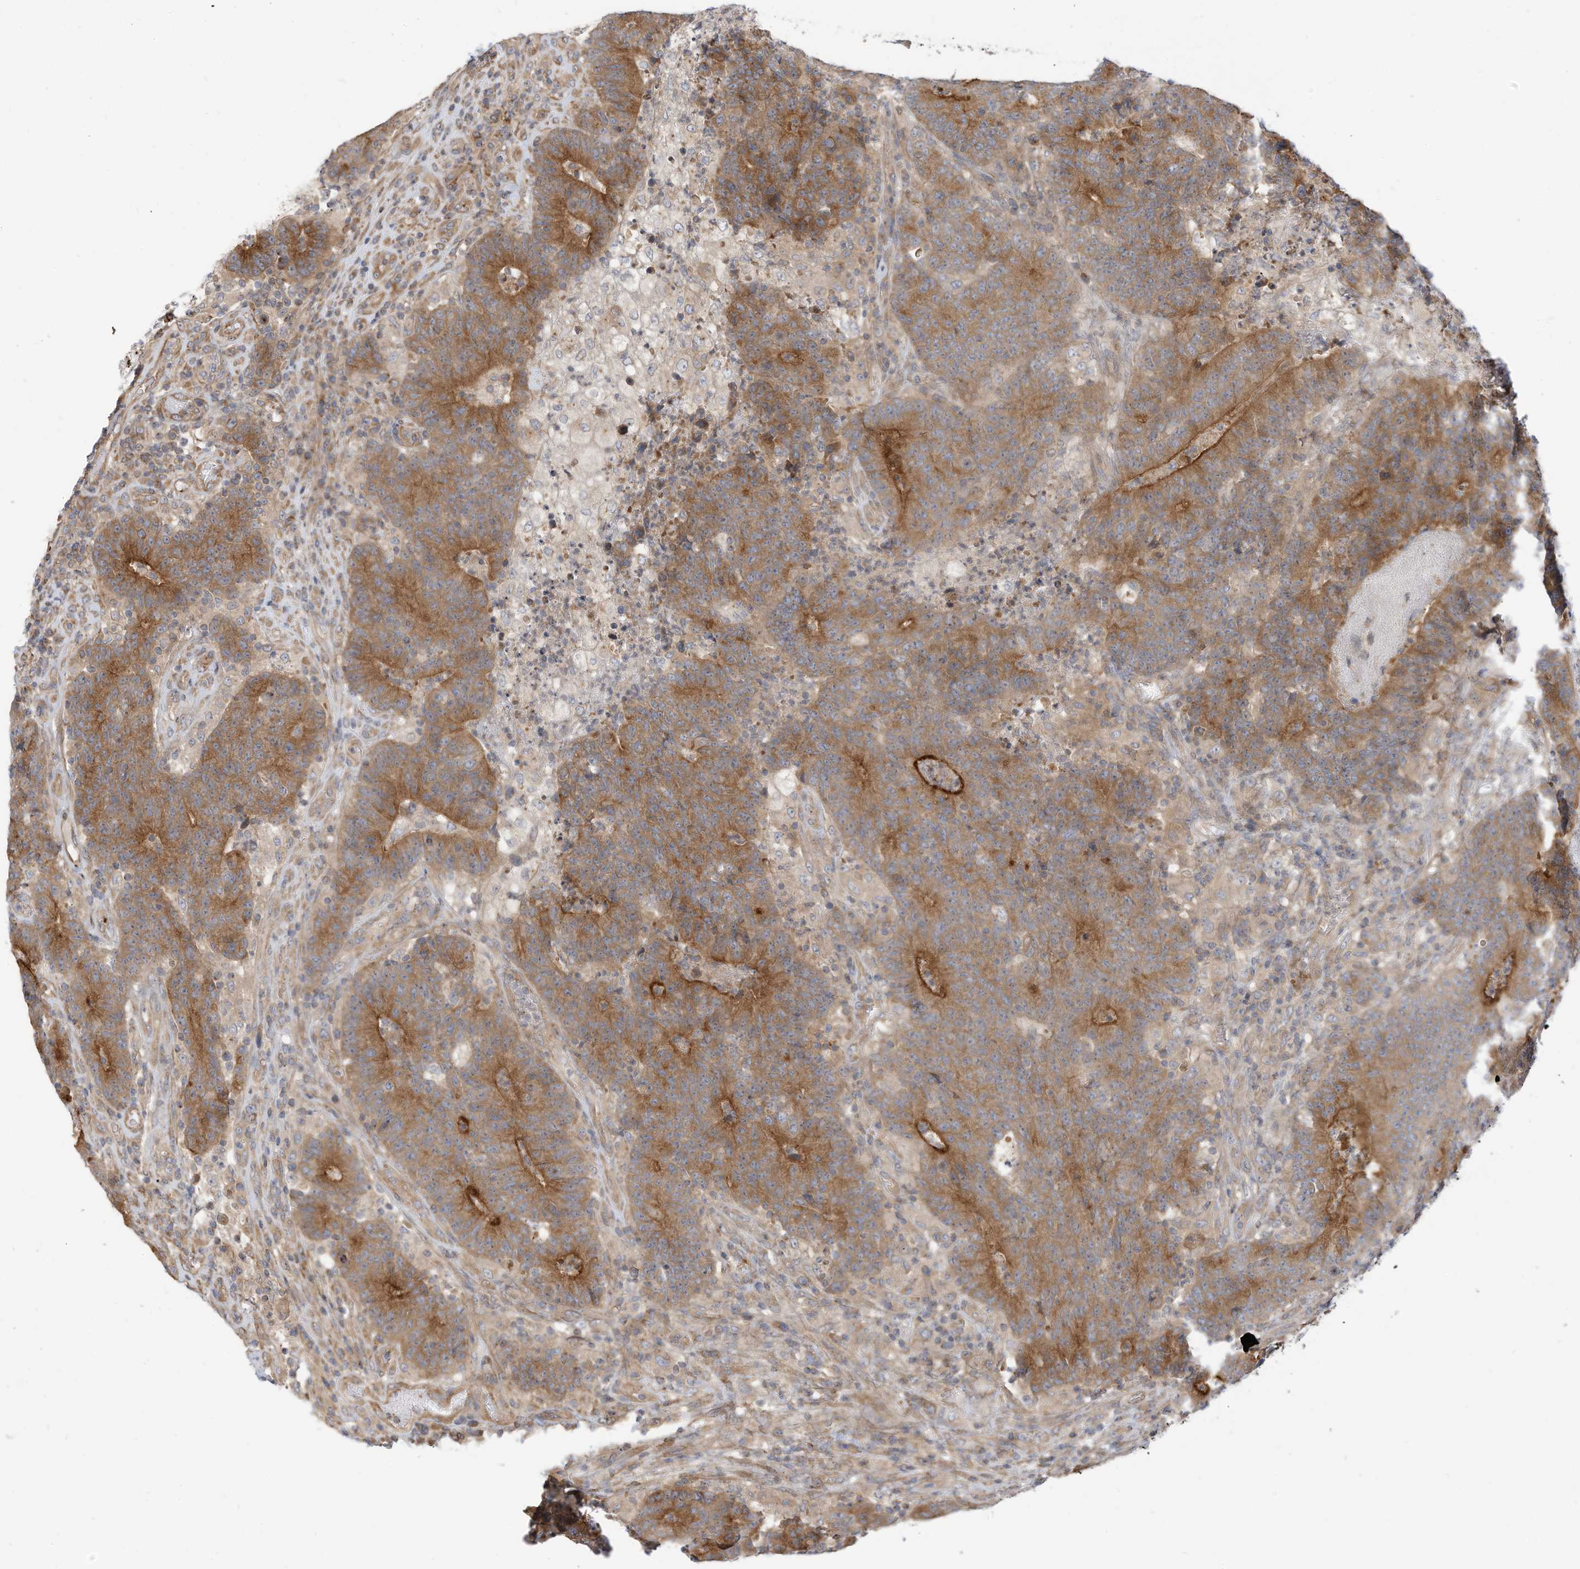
{"staining": {"intensity": "moderate", "quantity": ">75%", "location": "cytoplasmic/membranous"}, "tissue": "colorectal cancer", "cell_type": "Tumor cells", "image_type": "cancer", "snomed": [{"axis": "morphology", "description": "Normal tissue, NOS"}, {"axis": "morphology", "description": "Adenocarcinoma, NOS"}, {"axis": "topography", "description": "Colon"}], "caption": "Immunohistochemistry of human colorectal cancer demonstrates medium levels of moderate cytoplasmic/membranous staining in about >75% of tumor cells. (Brightfield microscopy of DAB IHC at high magnification).", "gene": "OFD1", "patient": {"sex": "female", "age": 75}}